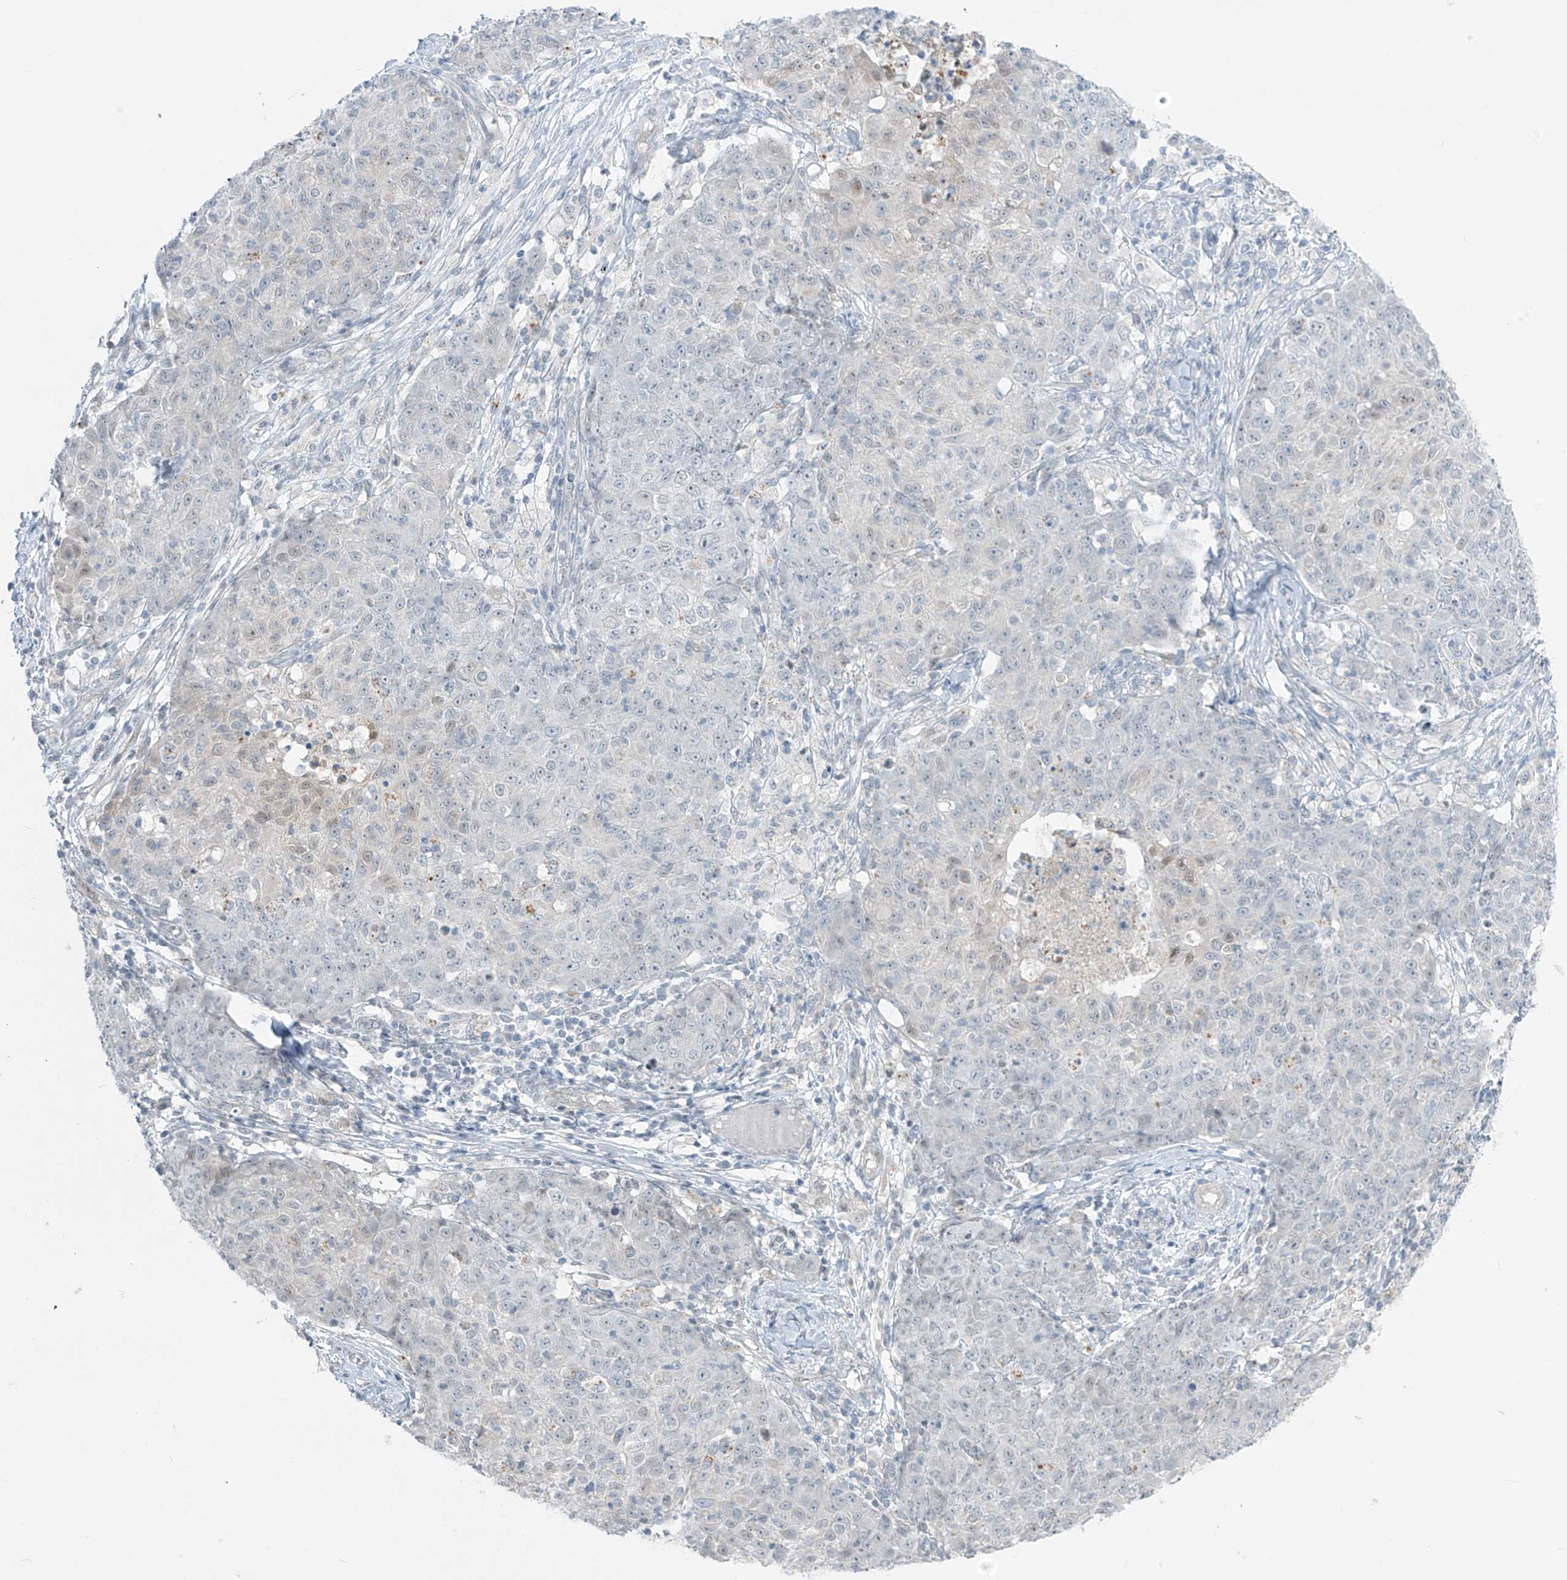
{"staining": {"intensity": "negative", "quantity": "none", "location": "none"}, "tissue": "ovarian cancer", "cell_type": "Tumor cells", "image_type": "cancer", "snomed": [{"axis": "morphology", "description": "Carcinoma, endometroid"}, {"axis": "topography", "description": "Ovary"}], "caption": "Tumor cells show no significant protein expression in ovarian cancer (endometroid carcinoma).", "gene": "ASPRV1", "patient": {"sex": "female", "age": 42}}